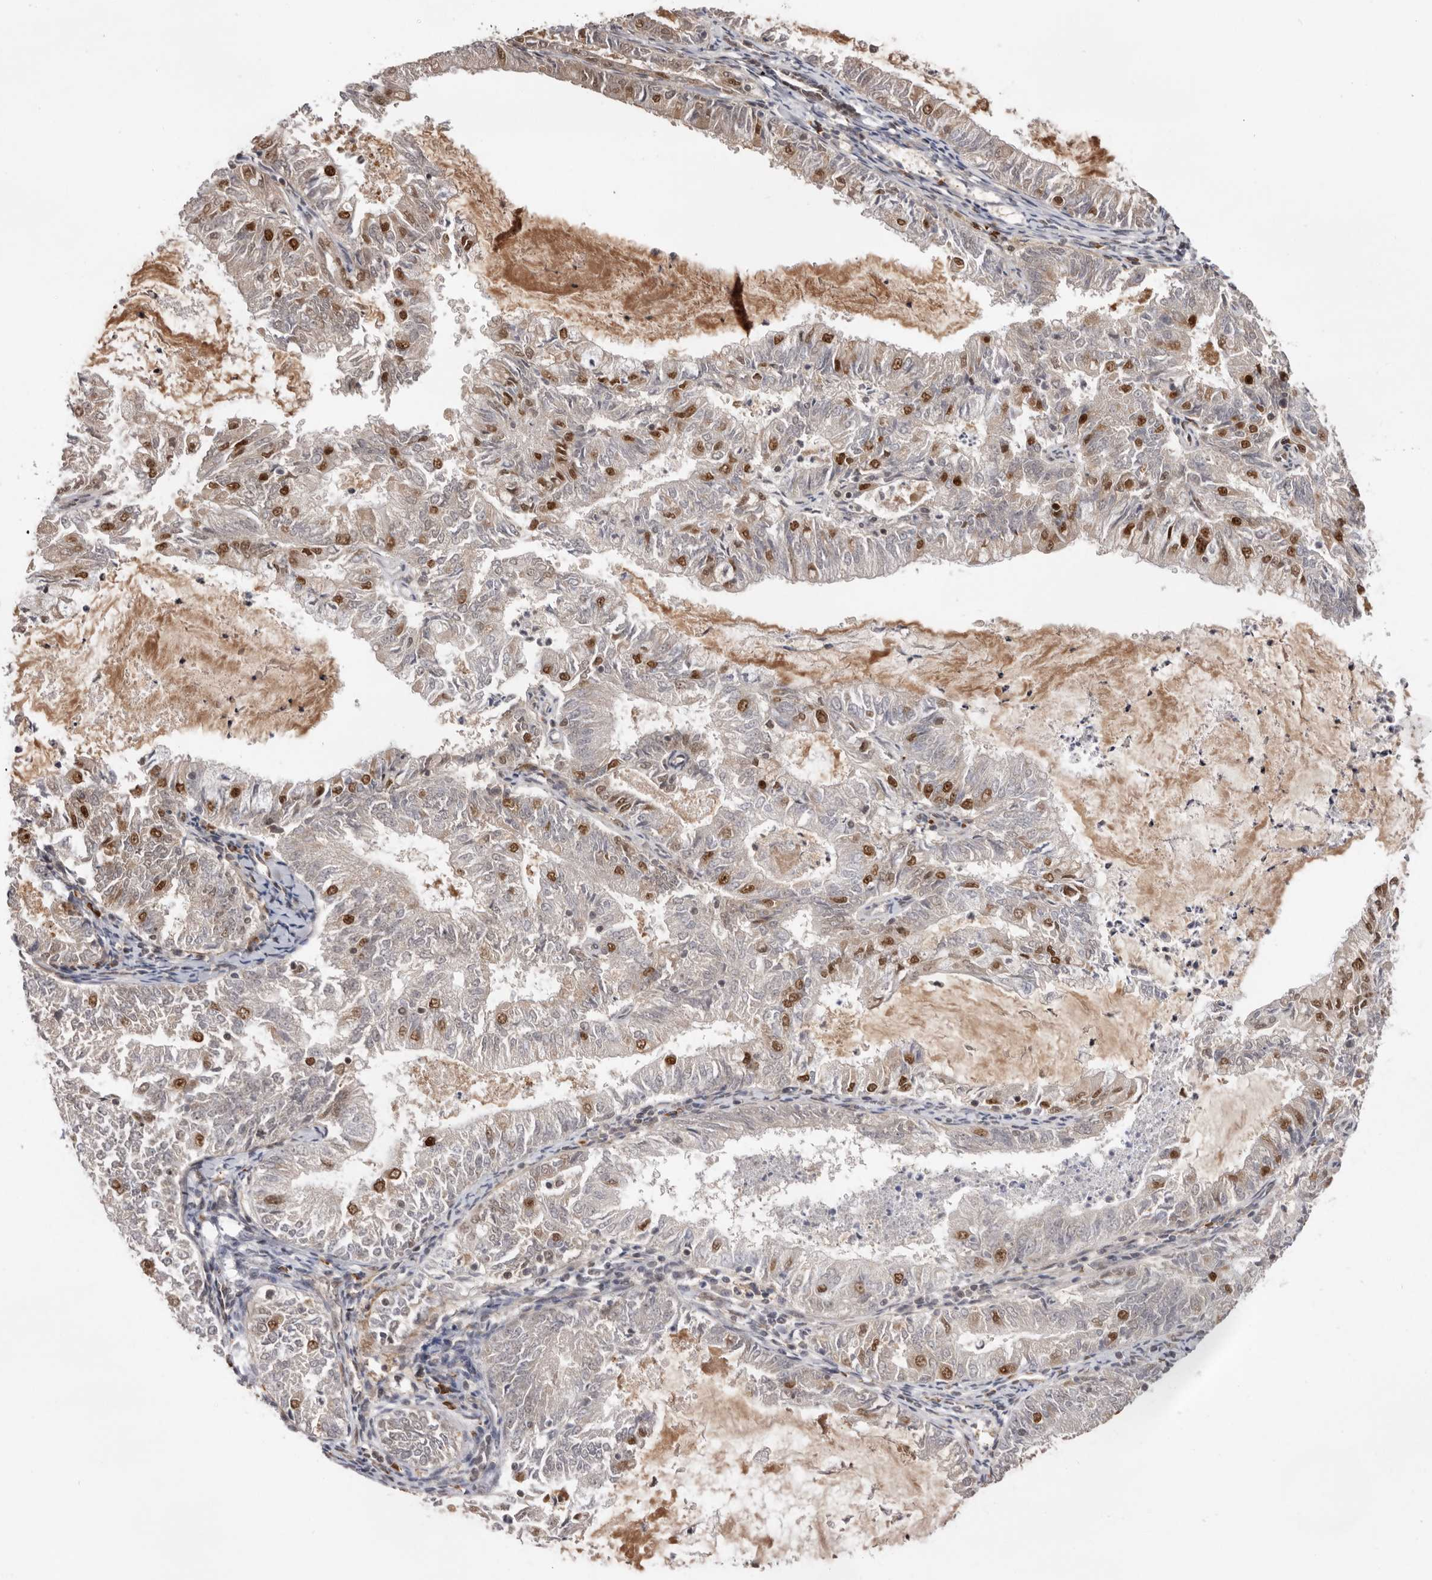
{"staining": {"intensity": "strong", "quantity": "<25%", "location": "nuclear"}, "tissue": "endometrial cancer", "cell_type": "Tumor cells", "image_type": "cancer", "snomed": [{"axis": "morphology", "description": "Adenocarcinoma, NOS"}, {"axis": "topography", "description": "Endometrium"}], "caption": "The image displays staining of endometrial cancer (adenocarcinoma), revealing strong nuclear protein positivity (brown color) within tumor cells. The staining is performed using DAB (3,3'-diaminobenzidine) brown chromogen to label protein expression. The nuclei are counter-stained blue using hematoxylin.", "gene": "CHTOP", "patient": {"sex": "female", "age": 57}}